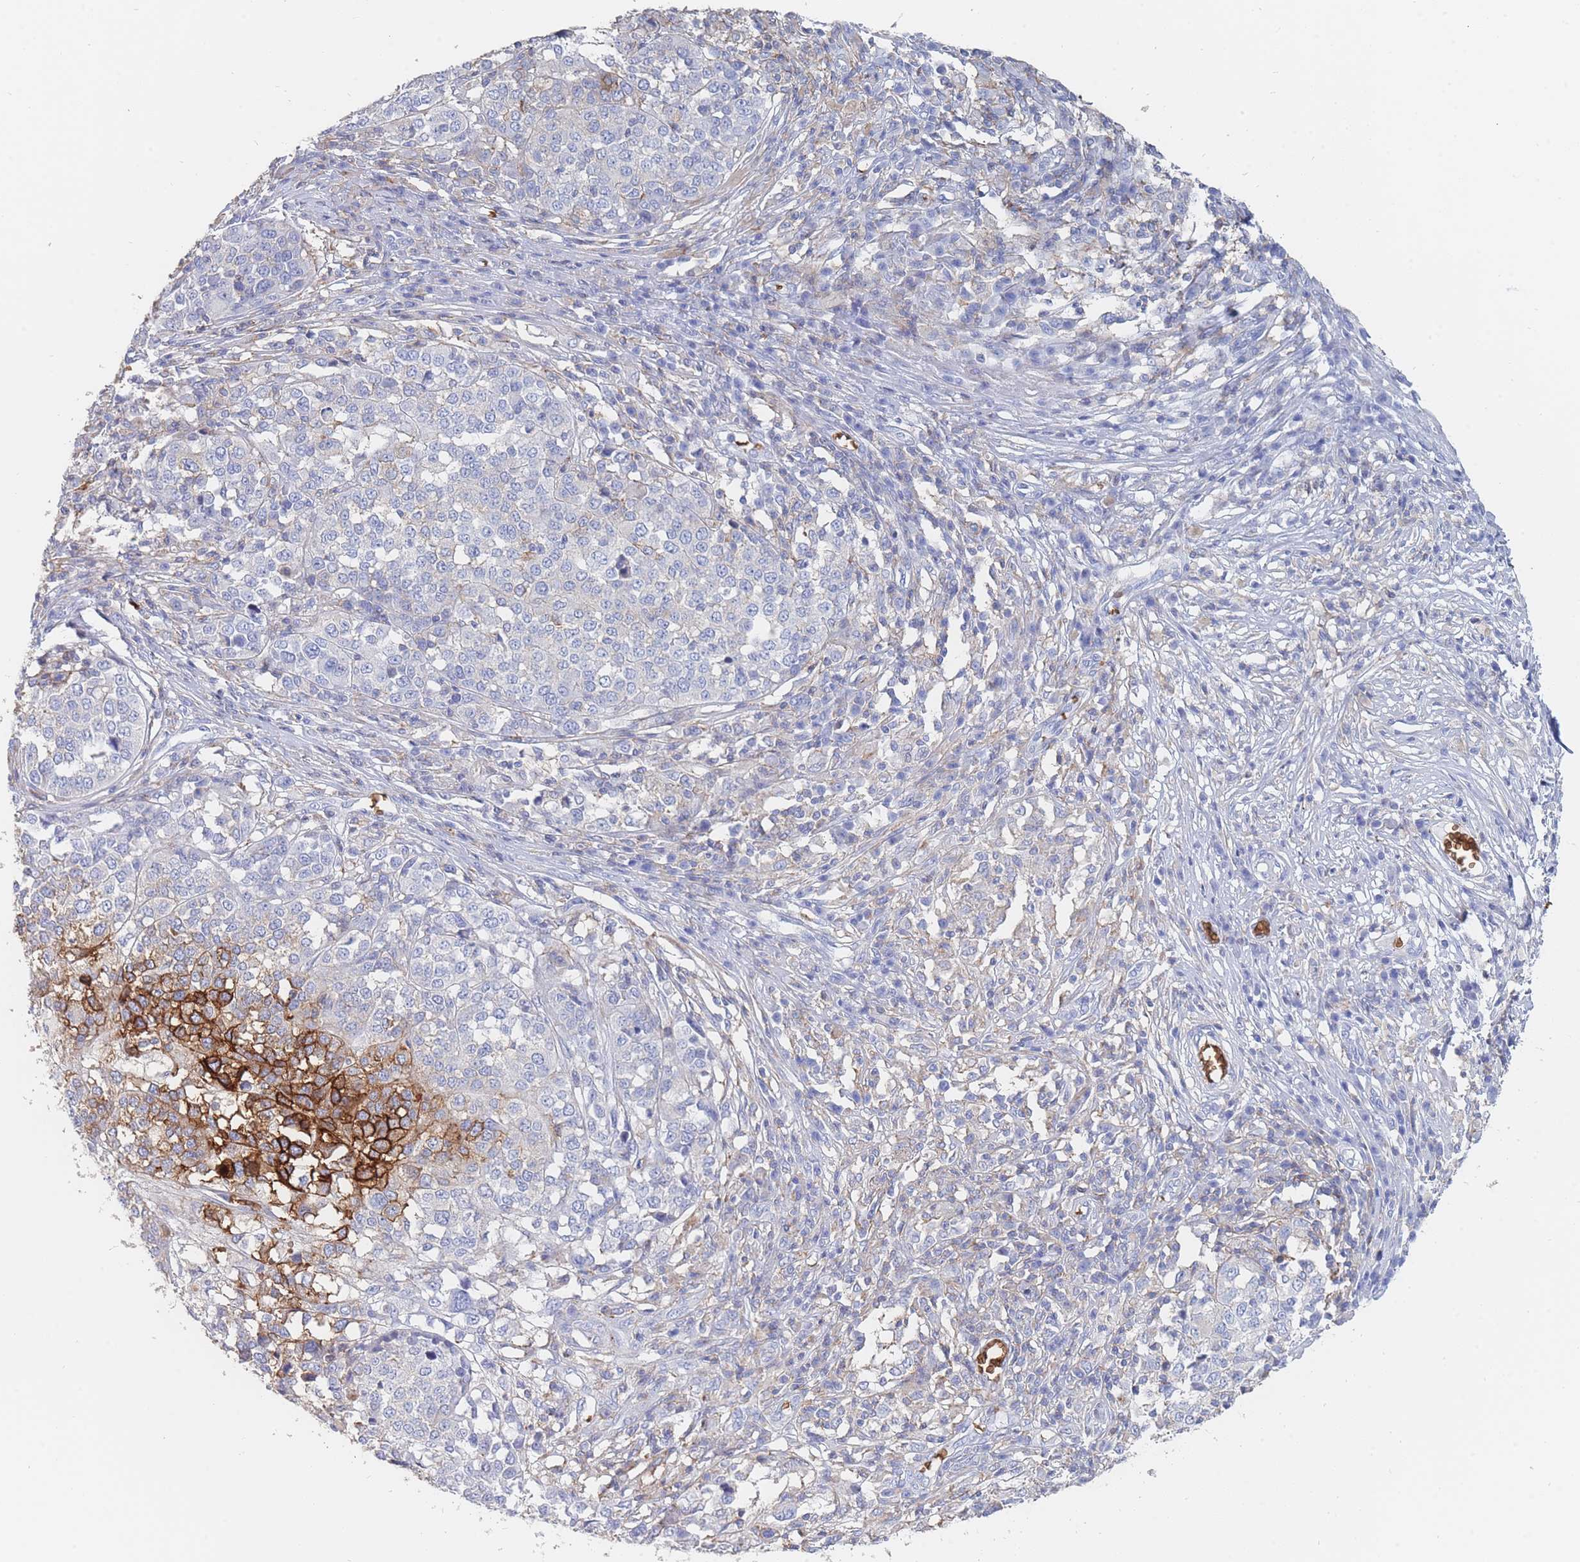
{"staining": {"intensity": "strong", "quantity": "<25%", "location": "cytoplasmic/membranous"}, "tissue": "melanoma", "cell_type": "Tumor cells", "image_type": "cancer", "snomed": [{"axis": "morphology", "description": "Malignant melanoma, Metastatic site"}, {"axis": "topography", "description": "Lymph node"}], "caption": "Protein expression analysis of malignant melanoma (metastatic site) shows strong cytoplasmic/membranous expression in approximately <25% of tumor cells.", "gene": "SLC2A1", "patient": {"sex": "male", "age": 44}}